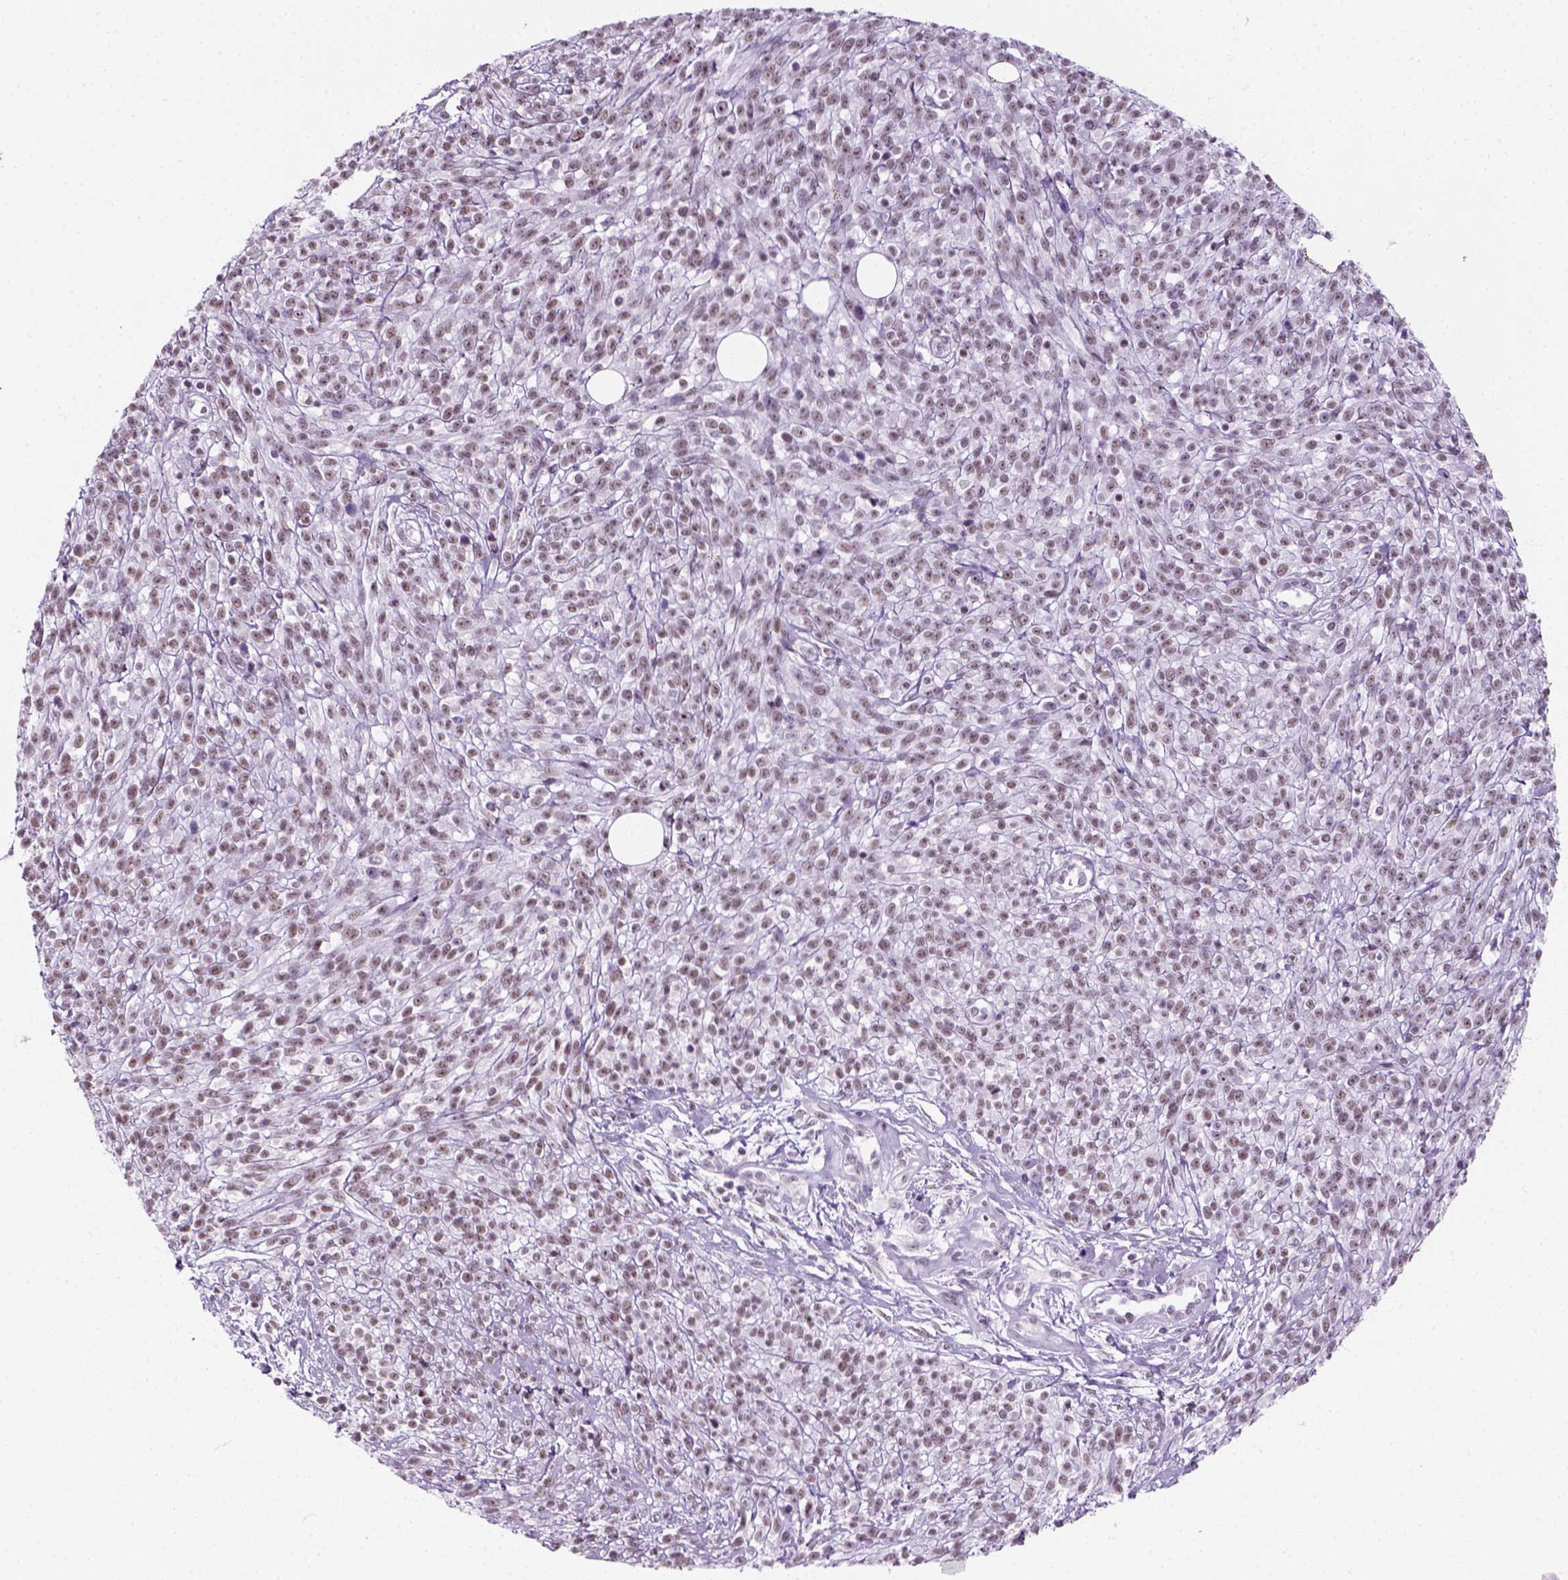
{"staining": {"intensity": "weak", "quantity": ">75%", "location": "nuclear"}, "tissue": "melanoma", "cell_type": "Tumor cells", "image_type": "cancer", "snomed": [{"axis": "morphology", "description": "Malignant melanoma, NOS"}, {"axis": "topography", "description": "Skin"}, {"axis": "topography", "description": "Skin of trunk"}], "caption": "Tumor cells exhibit weak nuclear expression in about >75% of cells in malignant melanoma. Immunohistochemistry stains the protein in brown and the nuclei are stained blue.", "gene": "ZNF865", "patient": {"sex": "male", "age": 74}}